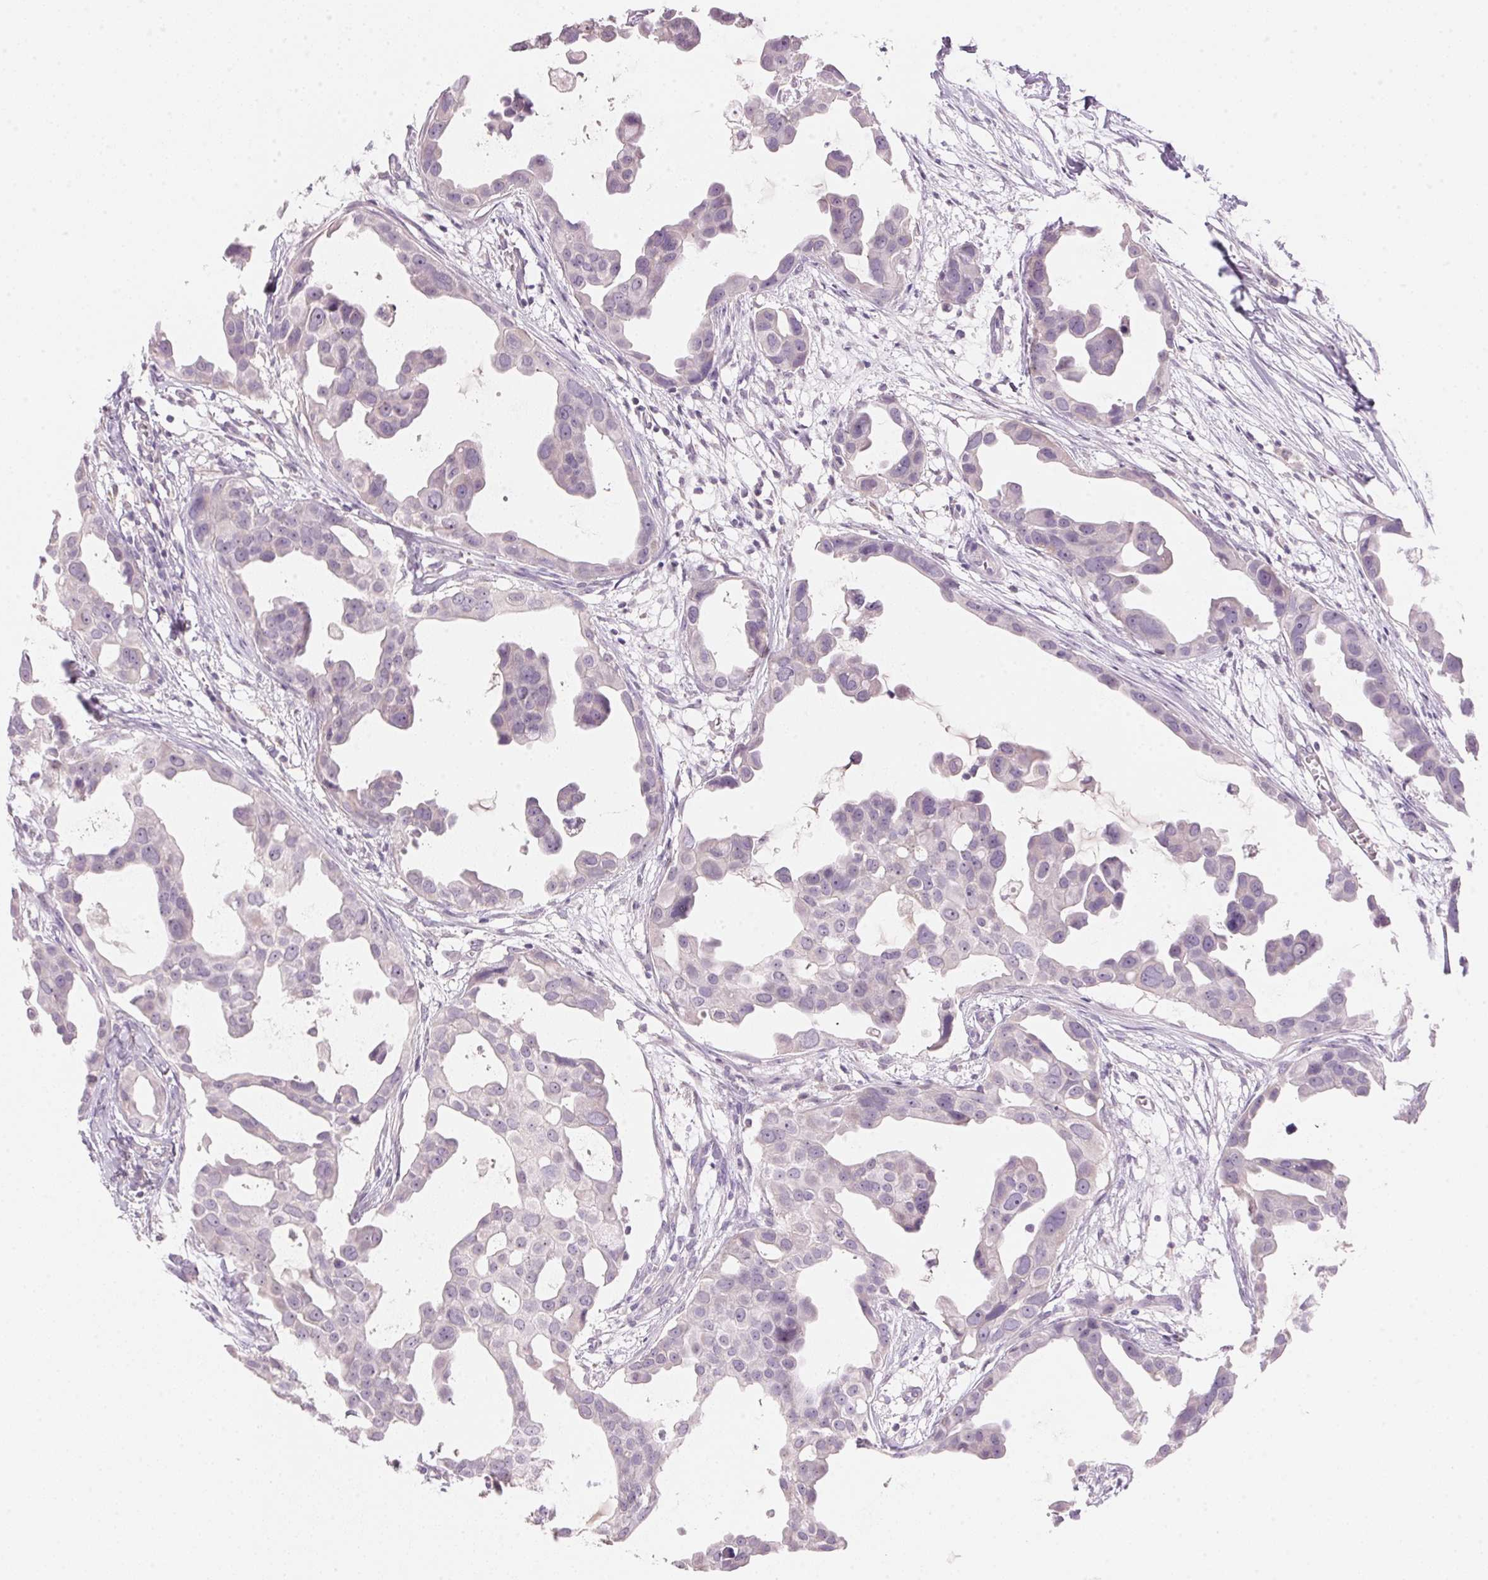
{"staining": {"intensity": "negative", "quantity": "none", "location": "none"}, "tissue": "breast cancer", "cell_type": "Tumor cells", "image_type": "cancer", "snomed": [{"axis": "morphology", "description": "Duct carcinoma"}, {"axis": "topography", "description": "Breast"}], "caption": "High magnification brightfield microscopy of breast infiltrating ductal carcinoma stained with DAB (3,3'-diaminobenzidine) (brown) and counterstained with hematoxylin (blue): tumor cells show no significant staining.", "gene": "CYP11B1", "patient": {"sex": "female", "age": 38}}